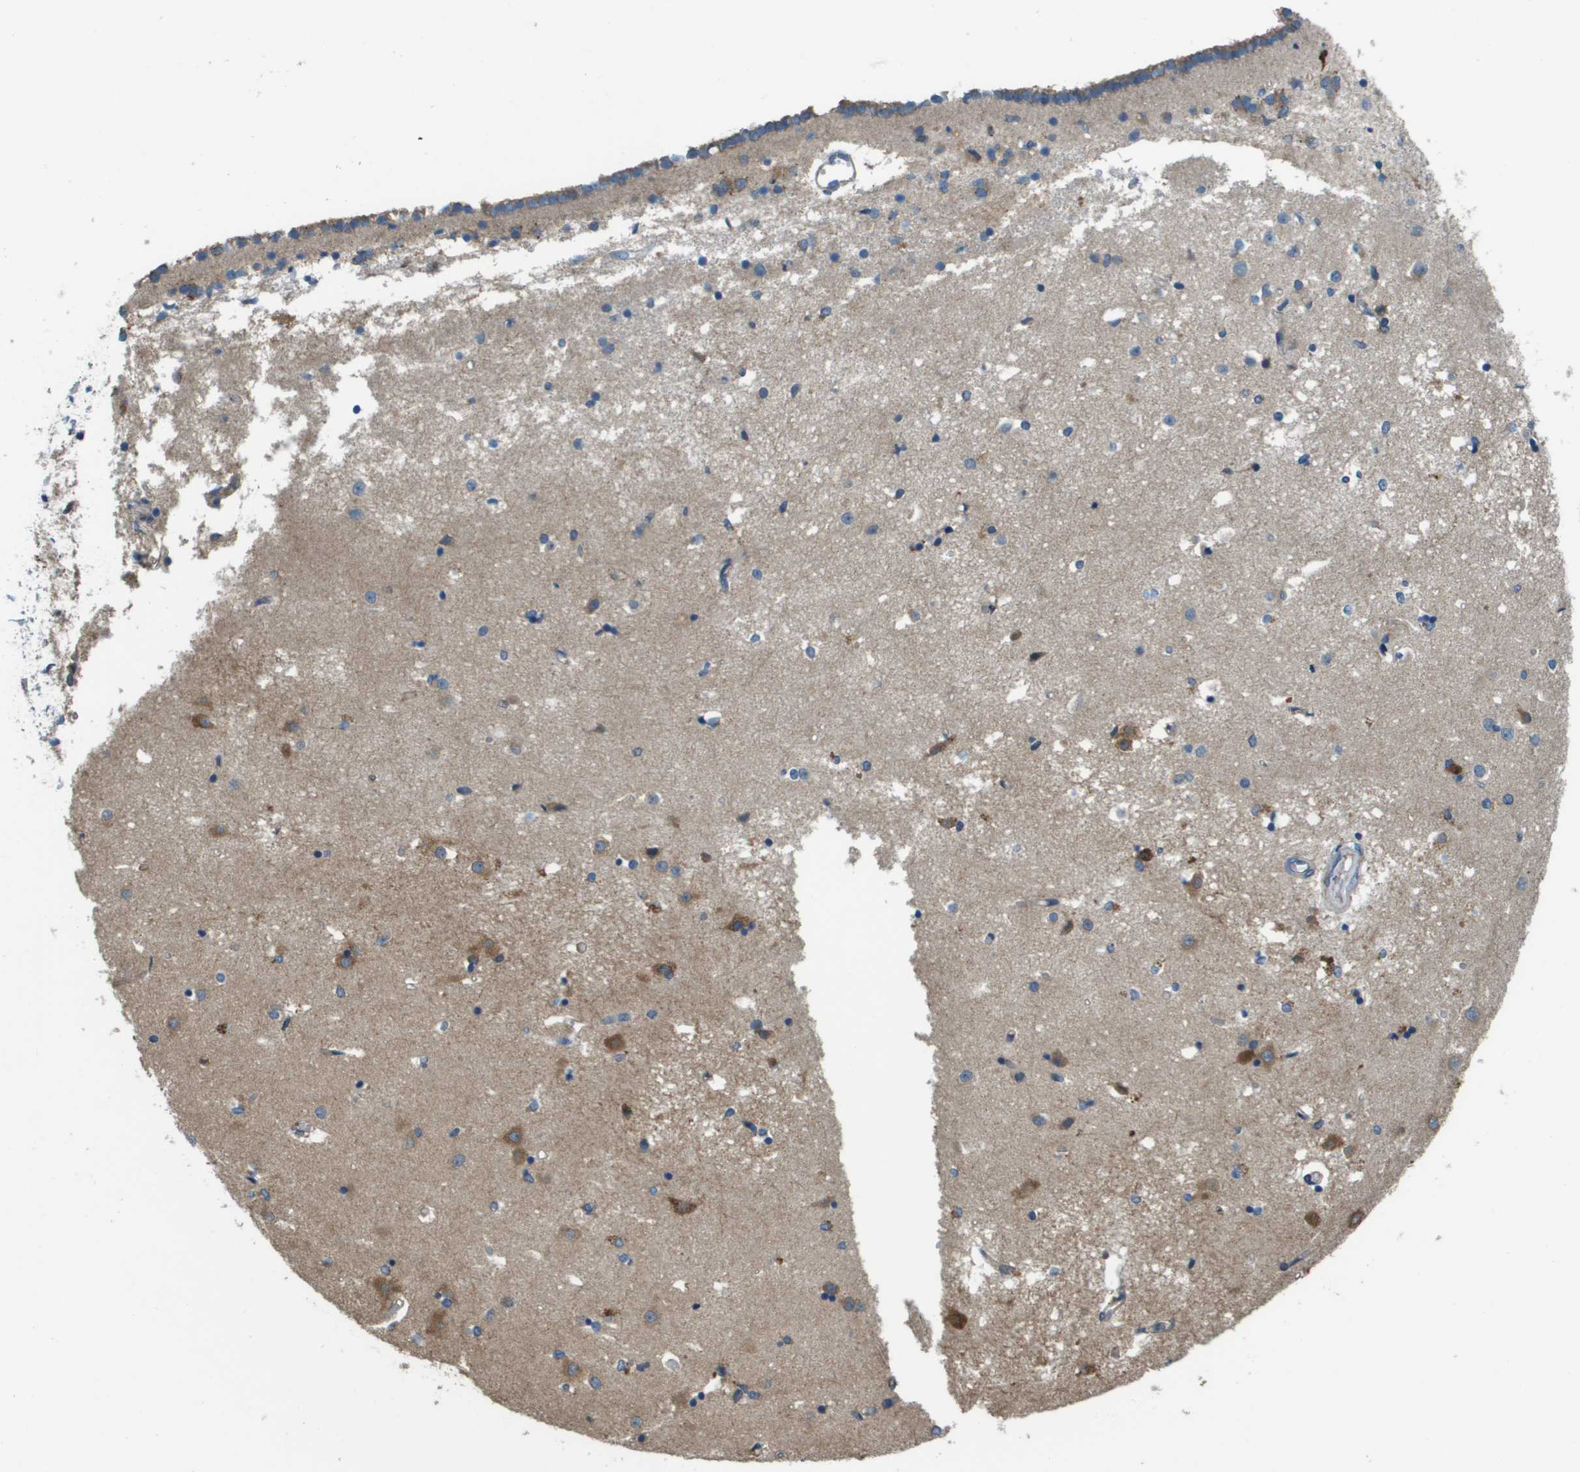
{"staining": {"intensity": "moderate", "quantity": "25%-75%", "location": "cytoplasmic/membranous"}, "tissue": "caudate", "cell_type": "Glial cells", "image_type": "normal", "snomed": [{"axis": "morphology", "description": "Normal tissue, NOS"}, {"axis": "topography", "description": "Lateral ventricle wall"}], "caption": "Immunohistochemistry staining of normal caudate, which shows medium levels of moderate cytoplasmic/membranous positivity in approximately 25%-75% of glial cells indicating moderate cytoplasmic/membranous protein positivity. The staining was performed using DAB (3,3'-diaminobenzidine) (brown) for protein detection and nuclei were counterstained in hematoxylin (blue).", "gene": "SAMSN1", "patient": {"sex": "male", "age": 45}}